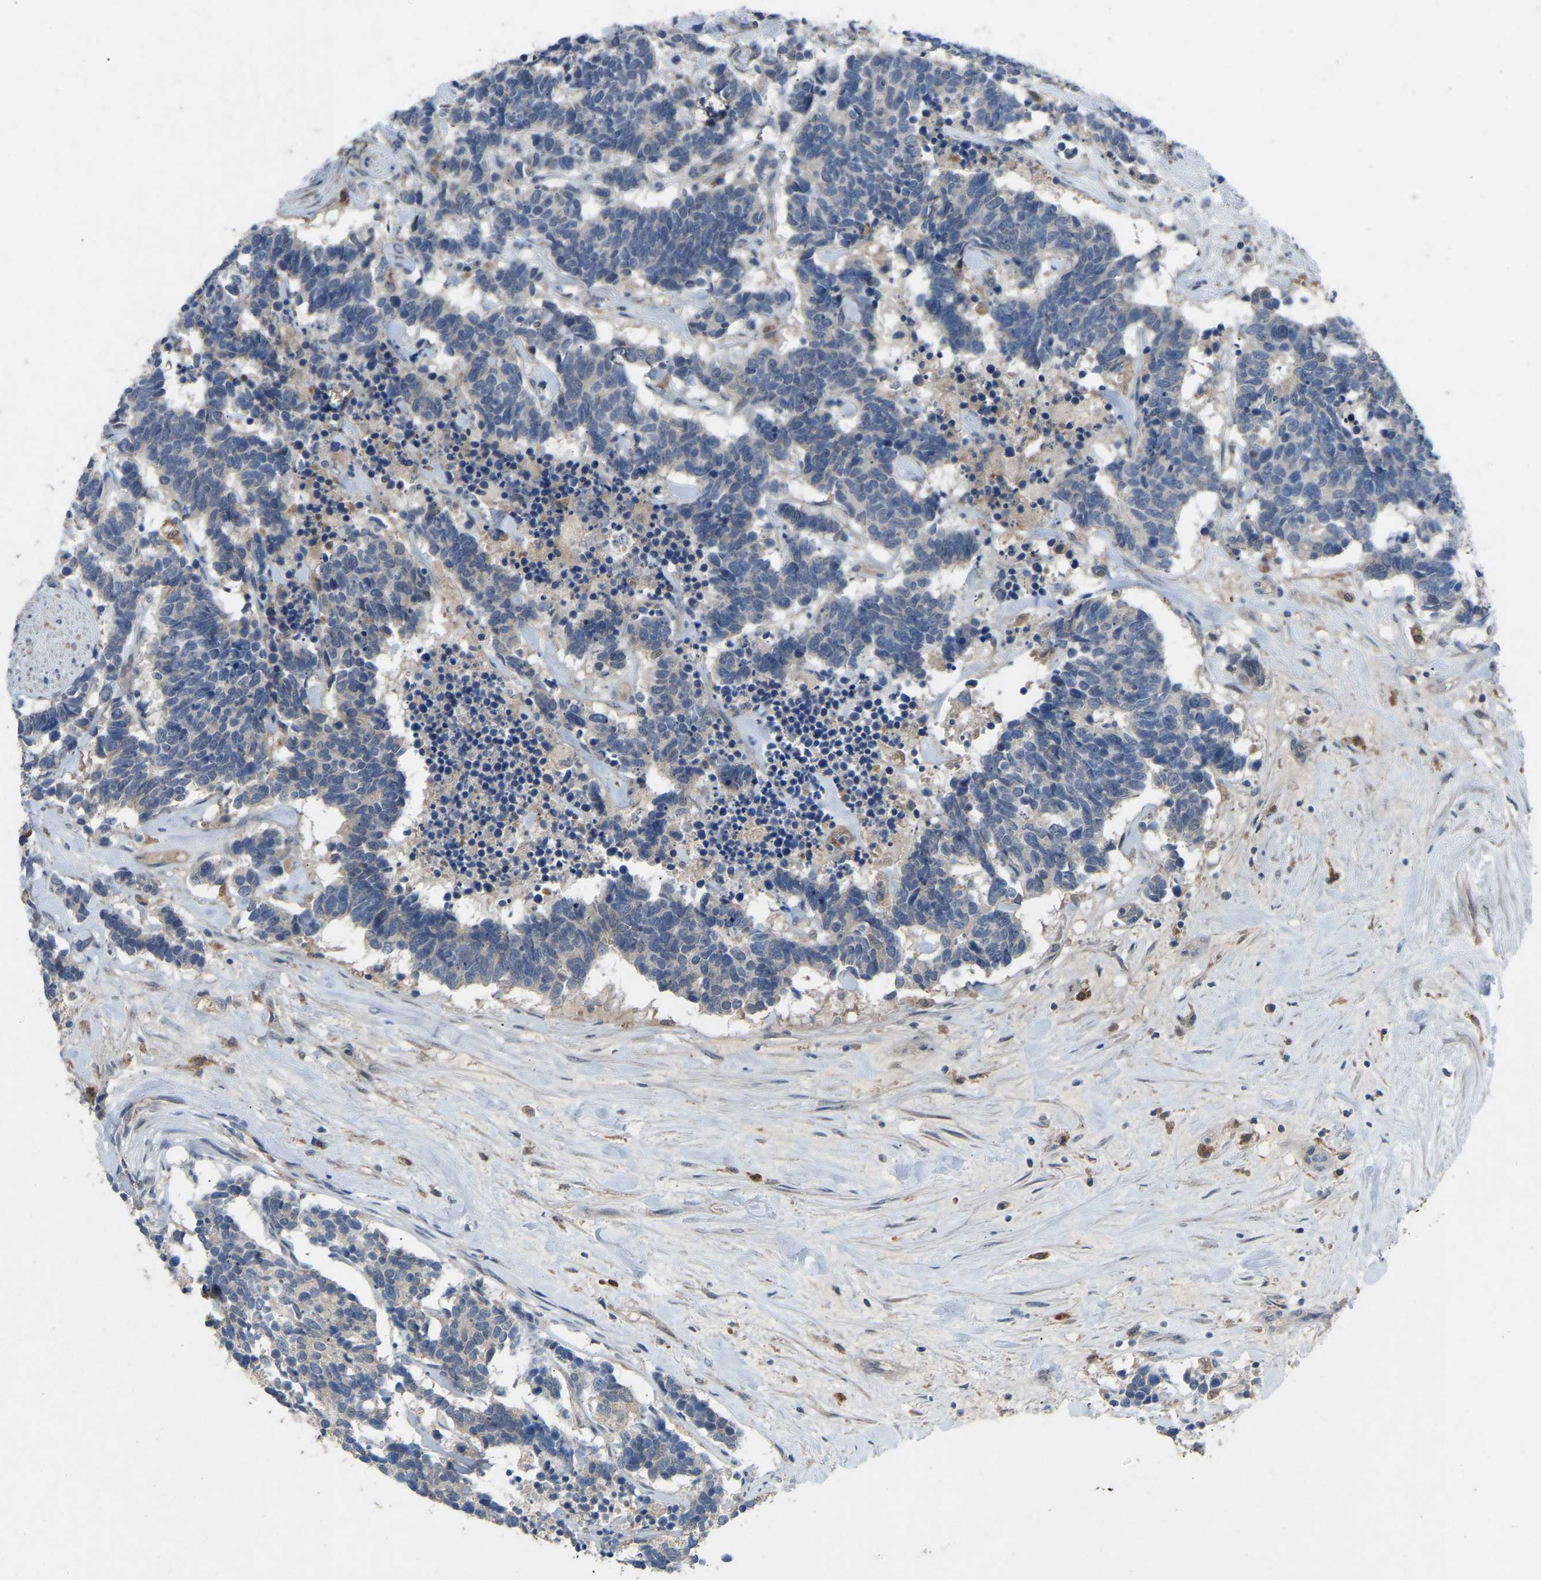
{"staining": {"intensity": "negative", "quantity": "none", "location": "none"}, "tissue": "carcinoid", "cell_type": "Tumor cells", "image_type": "cancer", "snomed": [{"axis": "morphology", "description": "Carcinoma, NOS"}, {"axis": "morphology", "description": "Carcinoid, malignant, NOS"}, {"axis": "topography", "description": "Urinary bladder"}], "caption": "There is no significant expression in tumor cells of carcinoid. The staining was performed using DAB (3,3'-diaminobenzidine) to visualize the protein expression in brown, while the nuclei were stained in blue with hematoxylin (Magnification: 20x).", "gene": "FHIT", "patient": {"sex": "male", "age": 57}}